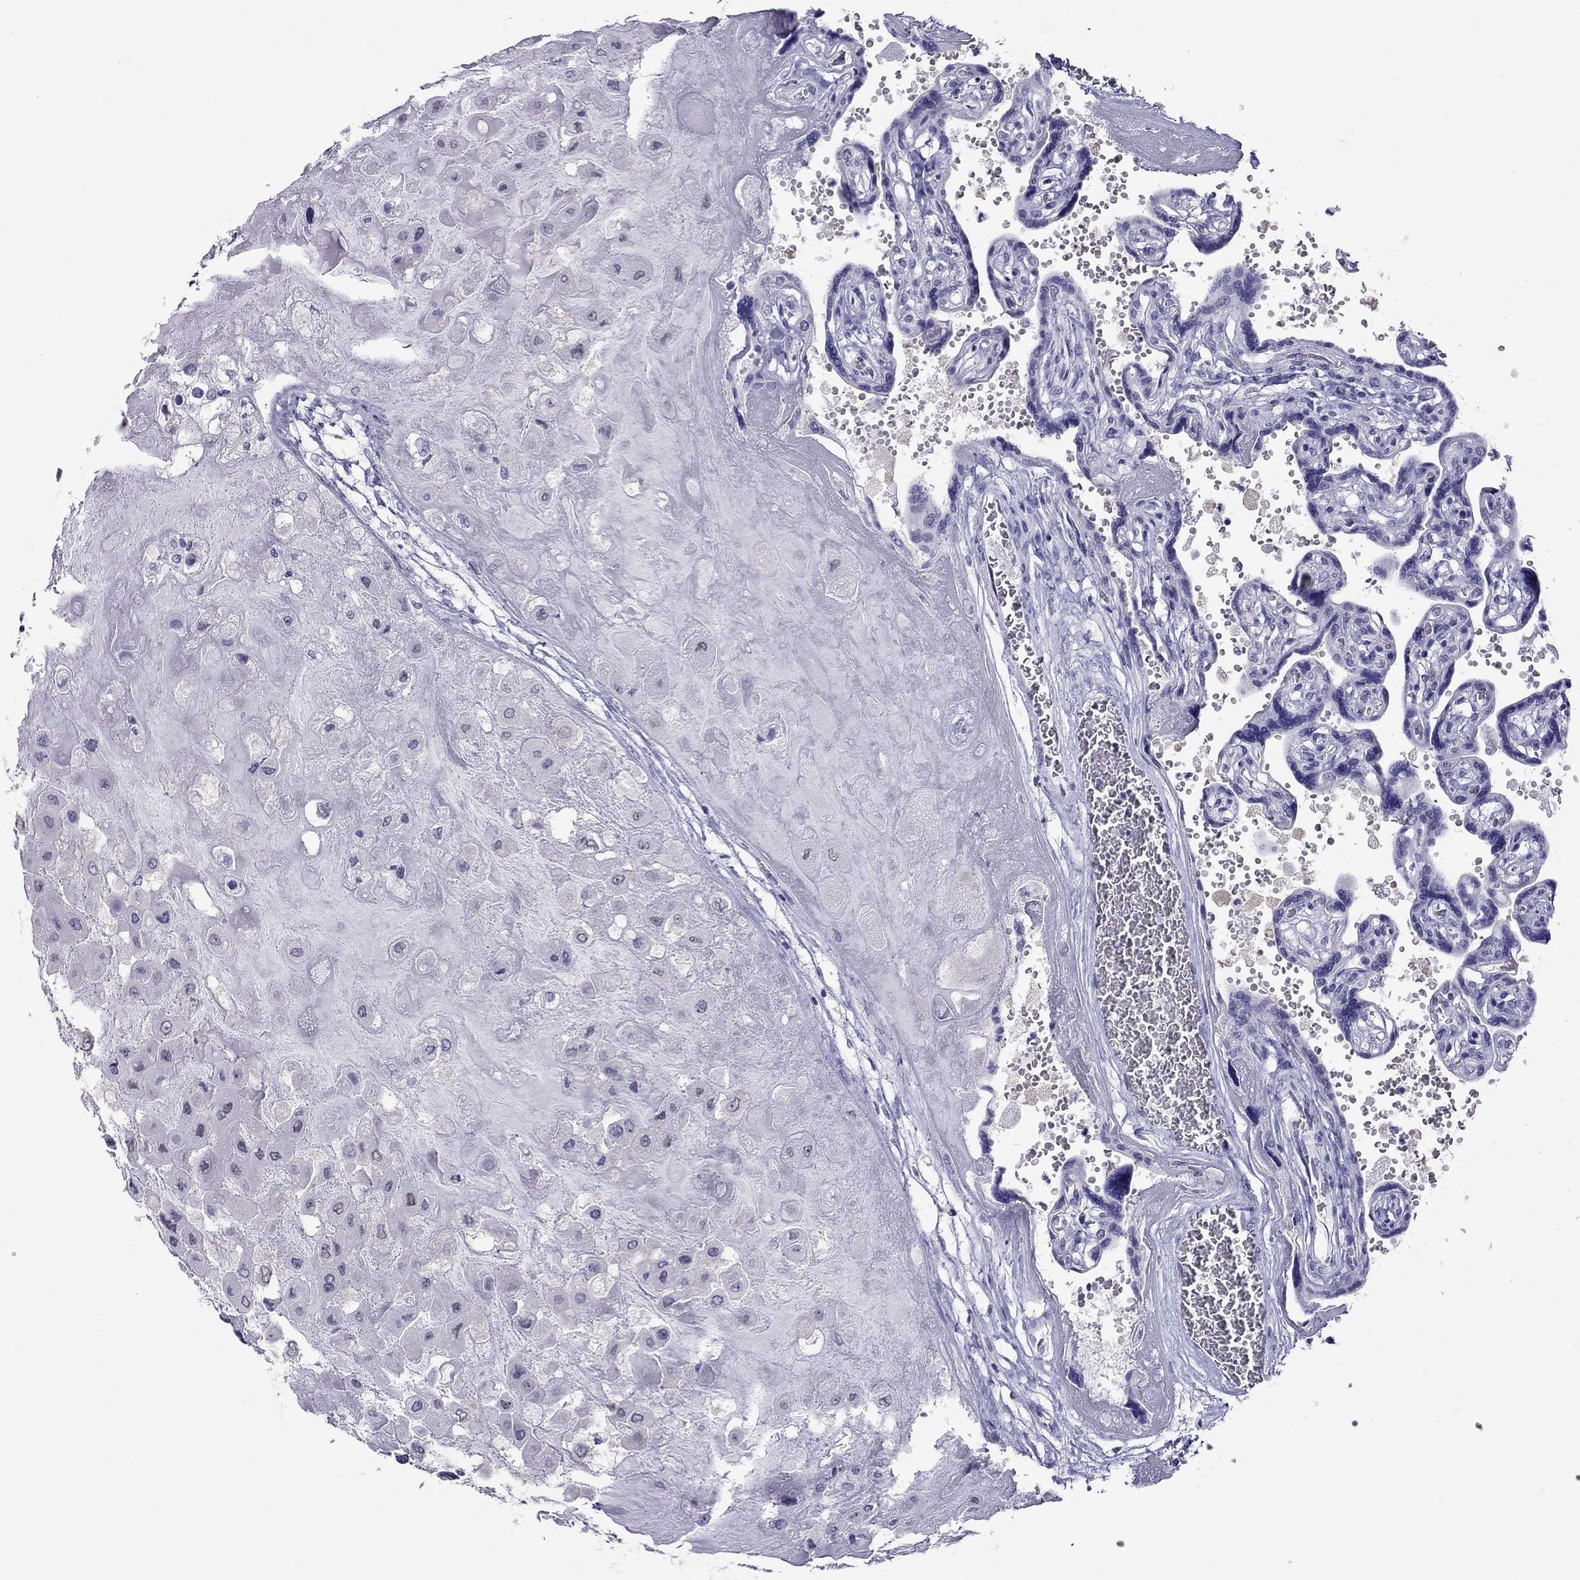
{"staining": {"intensity": "negative", "quantity": "none", "location": "none"}, "tissue": "placenta", "cell_type": "Decidual cells", "image_type": "normal", "snomed": [{"axis": "morphology", "description": "Normal tissue, NOS"}, {"axis": "topography", "description": "Placenta"}], "caption": "Immunohistochemical staining of benign human placenta shows no significant positivity in decidual cells. Brightfield microscopy of immunohistochemistry stained with DAB (brown) and hematoxylin (blue), captured at high magnification.", "gene": "CHRNB3", "patient": {"sex": "female", "age": 32}}